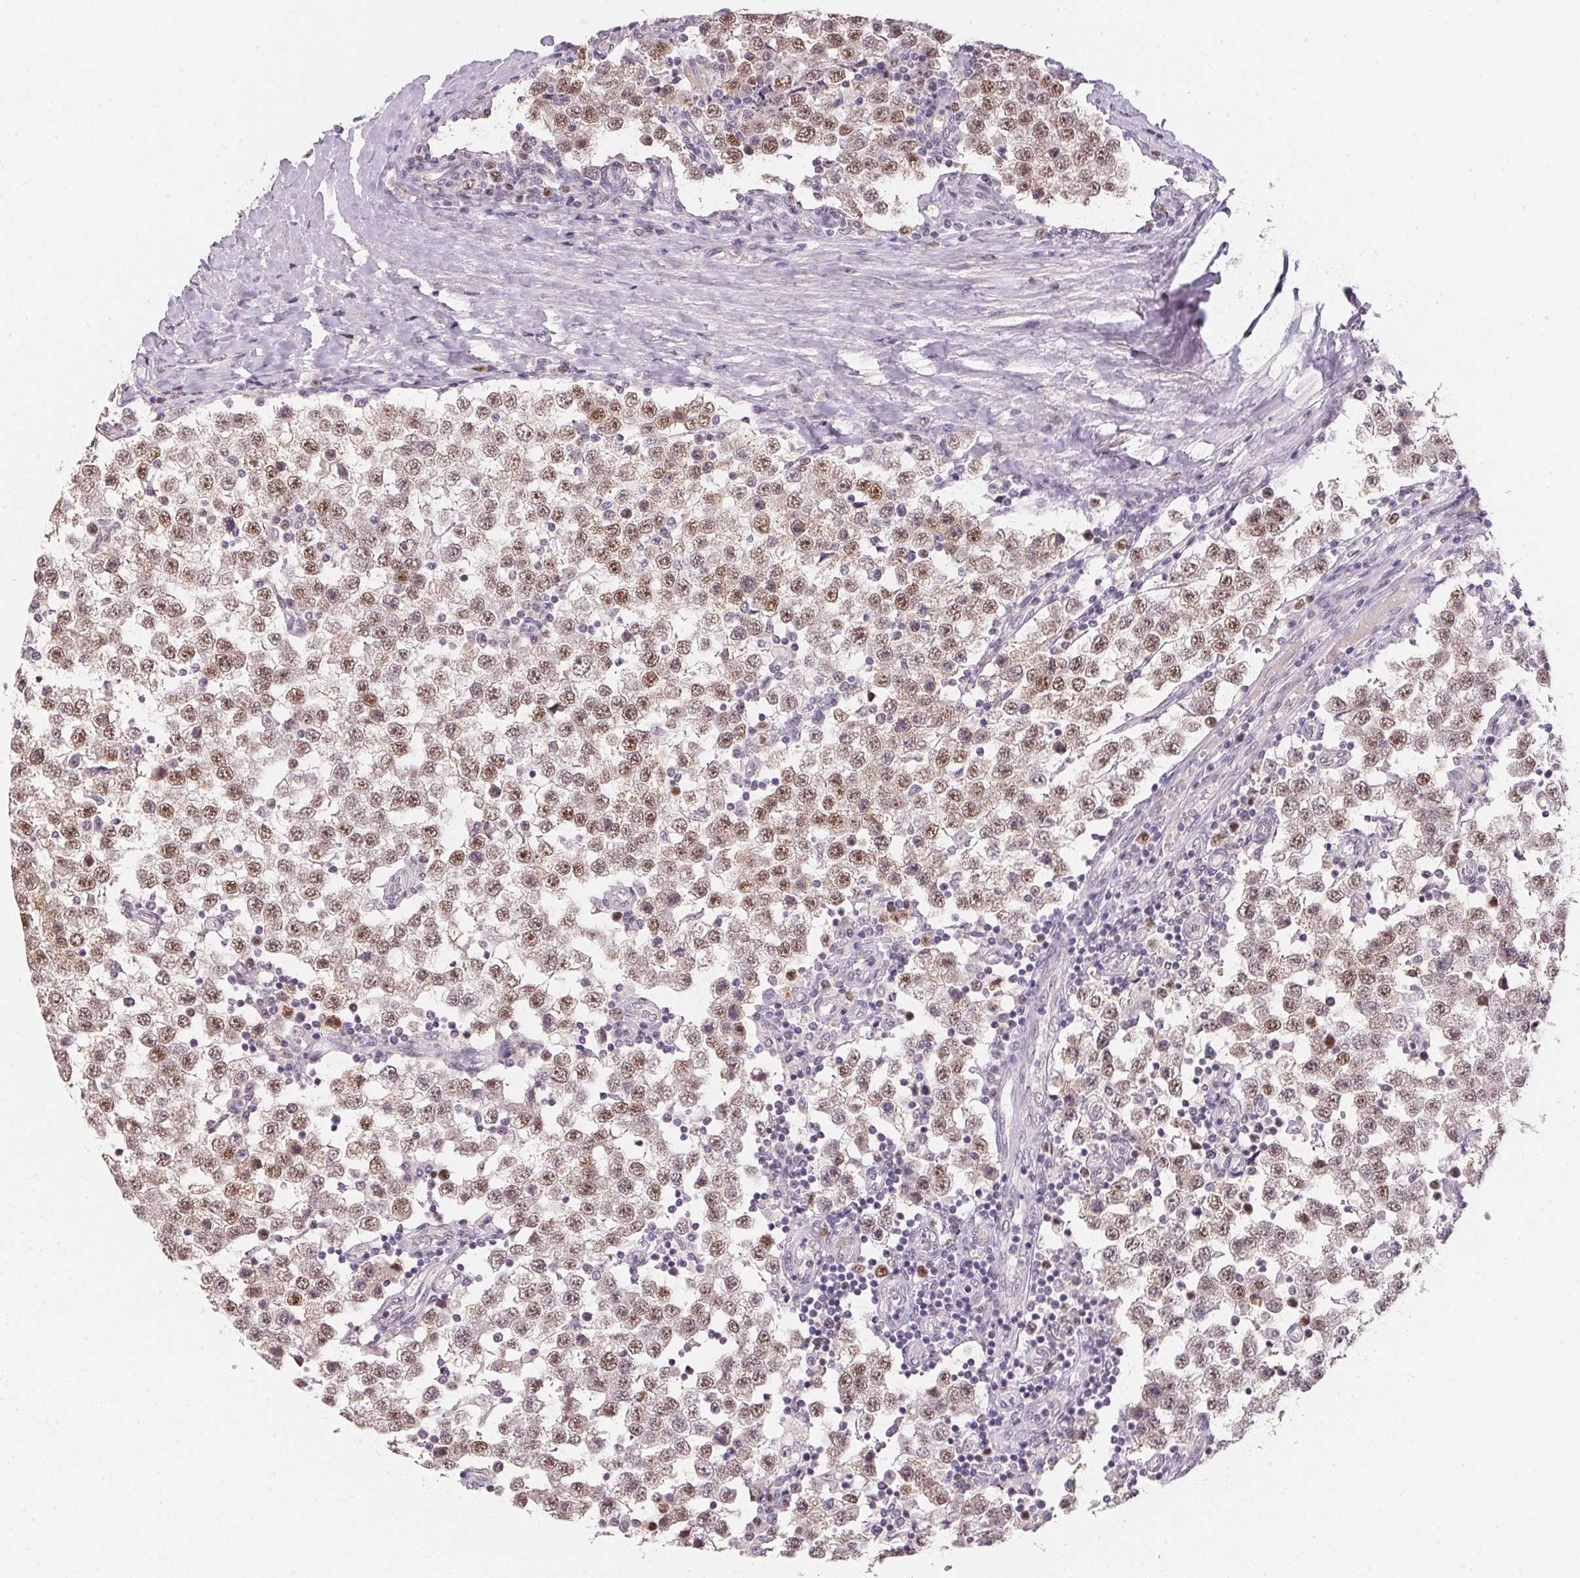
{"staining": {"intensity": "moderate", "quantity": ">75%", "location": "nuclear"}, "tissue": "testis cancer", "cell_type": "Tumor cells", "image_type": "cancer", "snomed": [{"axis": "morphology", "description": "Seminoma, NOS"}, {"axis": "topography", "description": "Testis"}], "caption": "Testis cancer (seminoma) stained with a brown dye exhibits moderate nuclear positive staining in about >75% of tumor cells.", "gene": "POLR3G", "patient": {"sex": "male", "age": 34}}